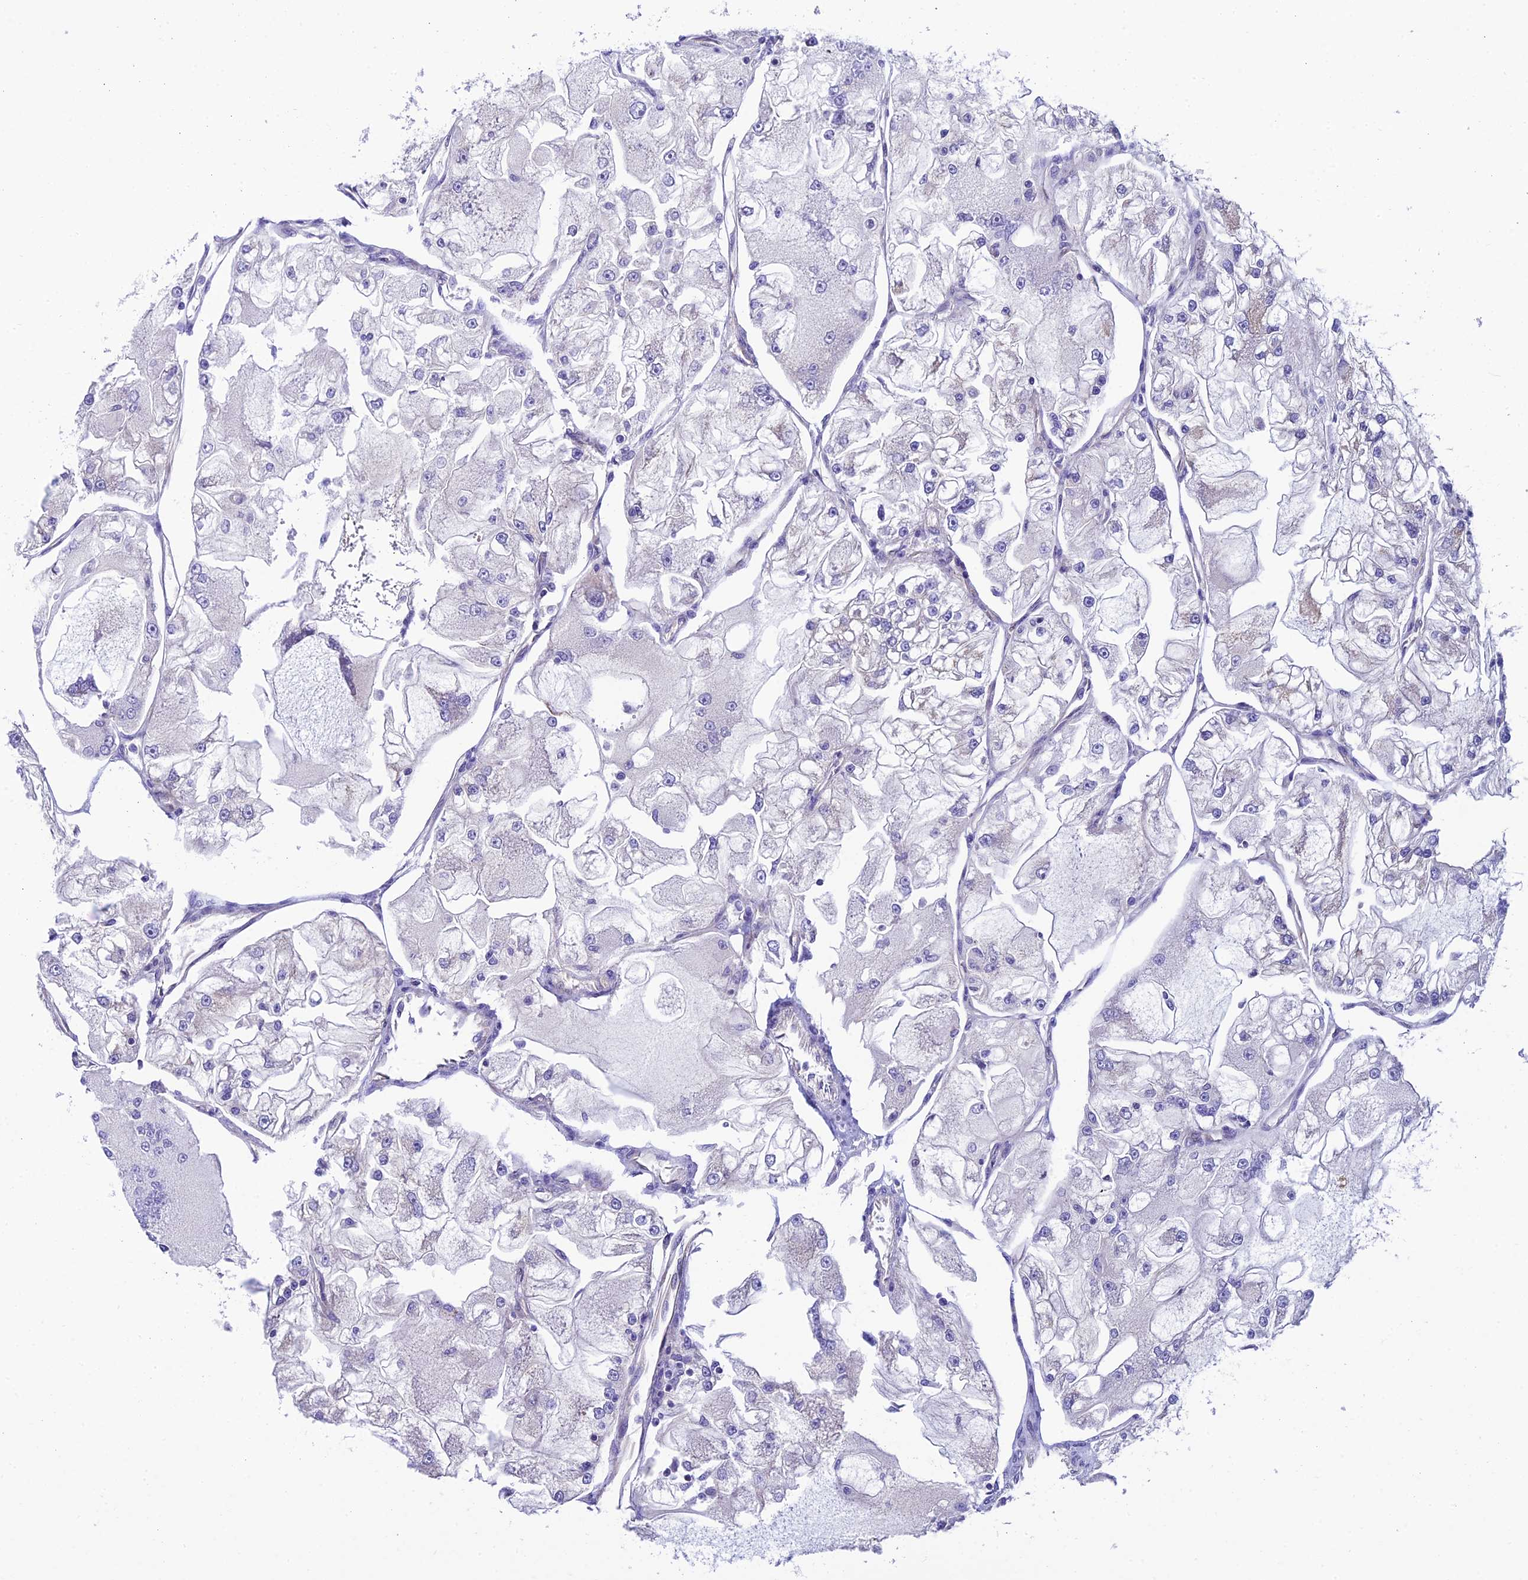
{"staining": {"intensity": "negative", "quantity": "none", "location": "none"}, "tissue": "renal cancer", "cell_type": "Tumor cells", "image_type": "cancer", "snomed": [{"axis": "morphology", "description": "Adenocarcinoma, NOS"}, {"axis": "topography", "description": "Kidney"}], "caption": "Renal cancer (adenocarcinoma) was stained to show a protein in brown. There is no significant staining in tumor cells.", "gene": "PPFIA3", "patient": {"sex": "female", "age": 72}}